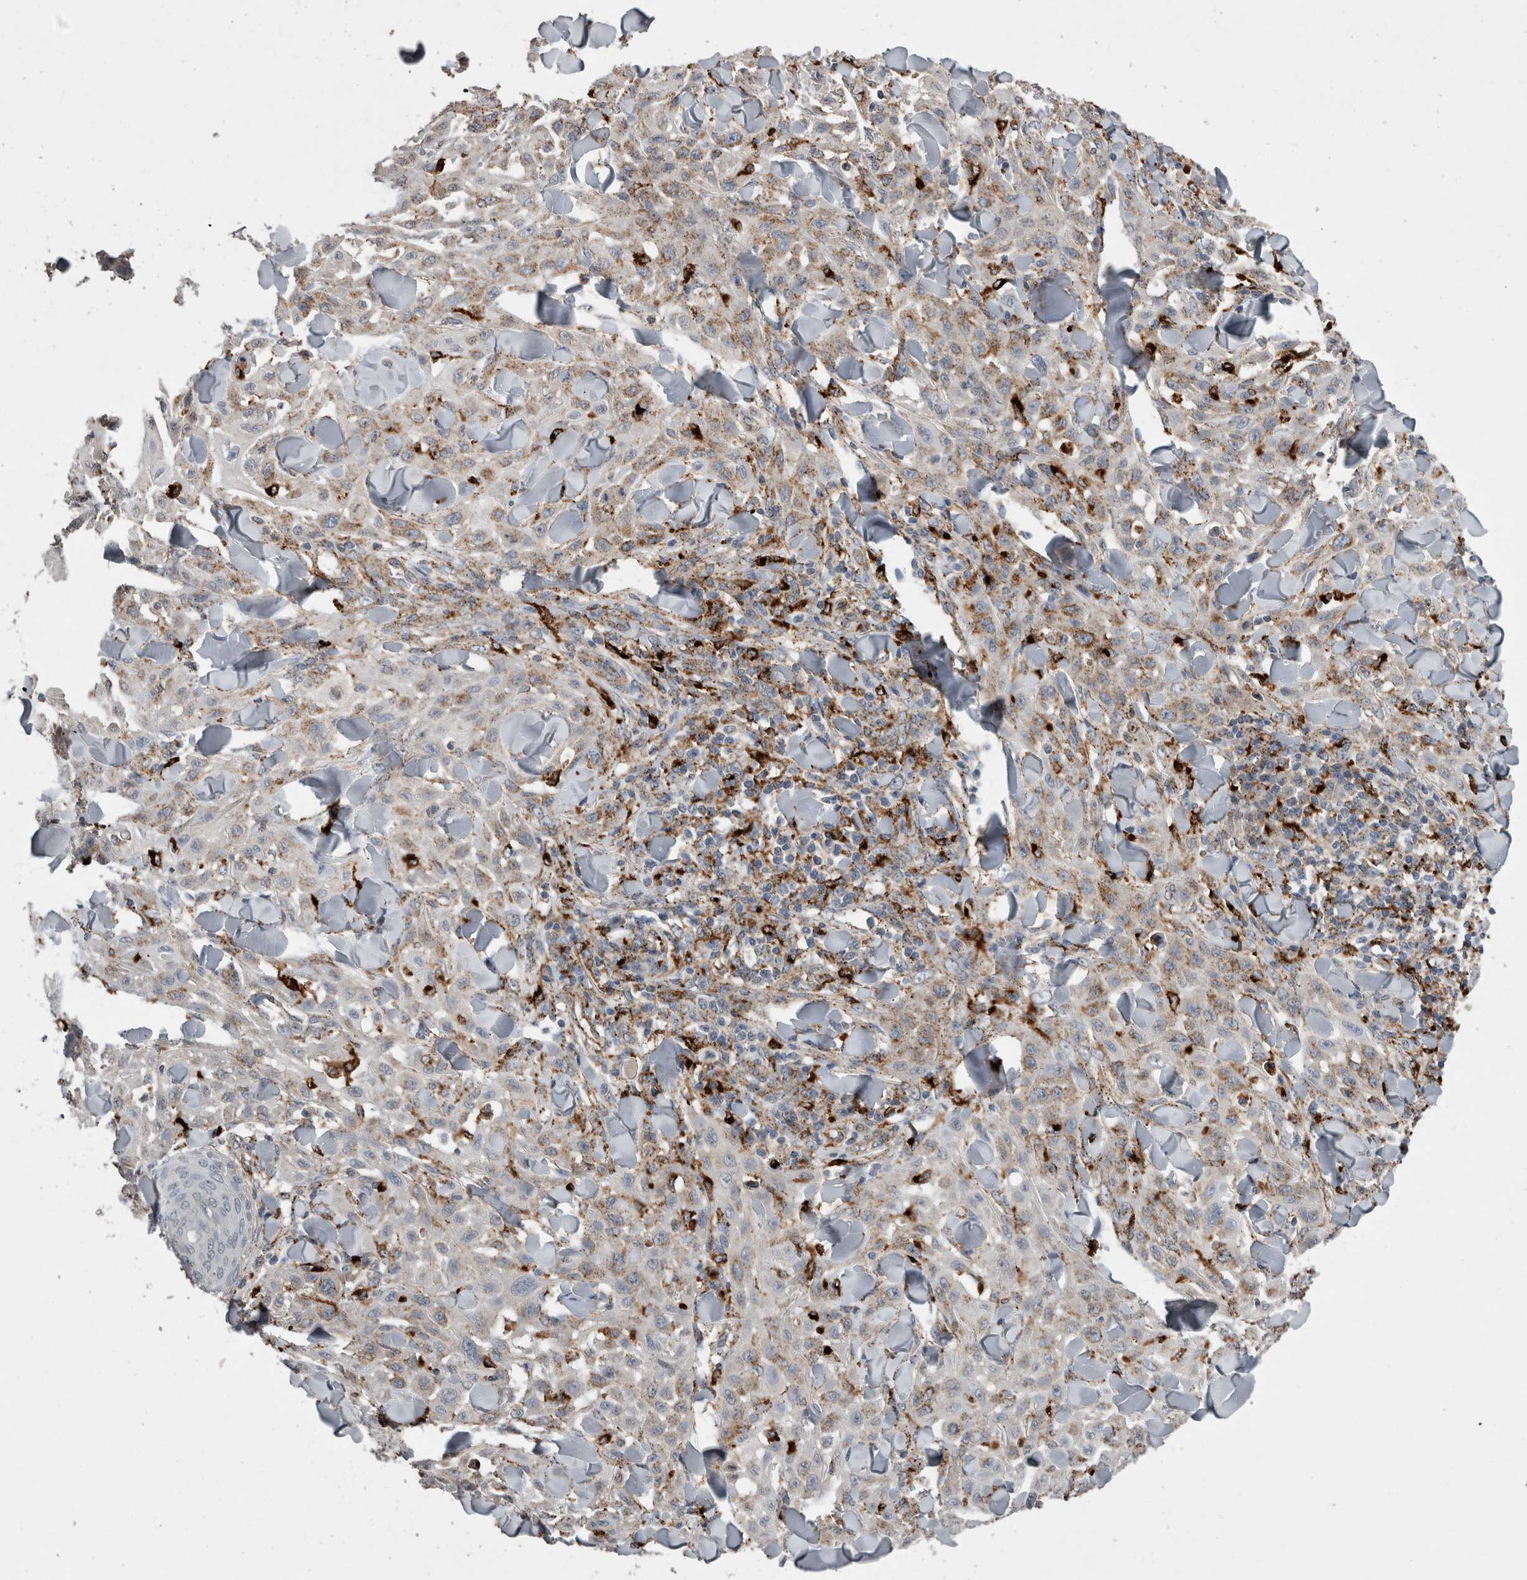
{"staining": {"intensity": "moderate", "quantity": "<25%", "location": "cytoplasmic/membranous"}, "tissue": "skin cancer", "cell_type": "Tumor cells", "image_type": "cancer", "snomed": [{"axis": "morphology", "description": "Squamous cell carcinoma, NOS"}, {"axis": "topography", "description": "Skin"}], "caption": "A low amount of moderate cytoplasmic/membranous expression is identified in approximately <25% of tumor cells in skin squamous cell carcinoma tissue. The staining was performed using DAB, with brown indicating positive protein expression. Nuclei are stained blue with hematoxylin.", "gene": "CTSZ", "patient": {"sex": "male", "age": 24}}